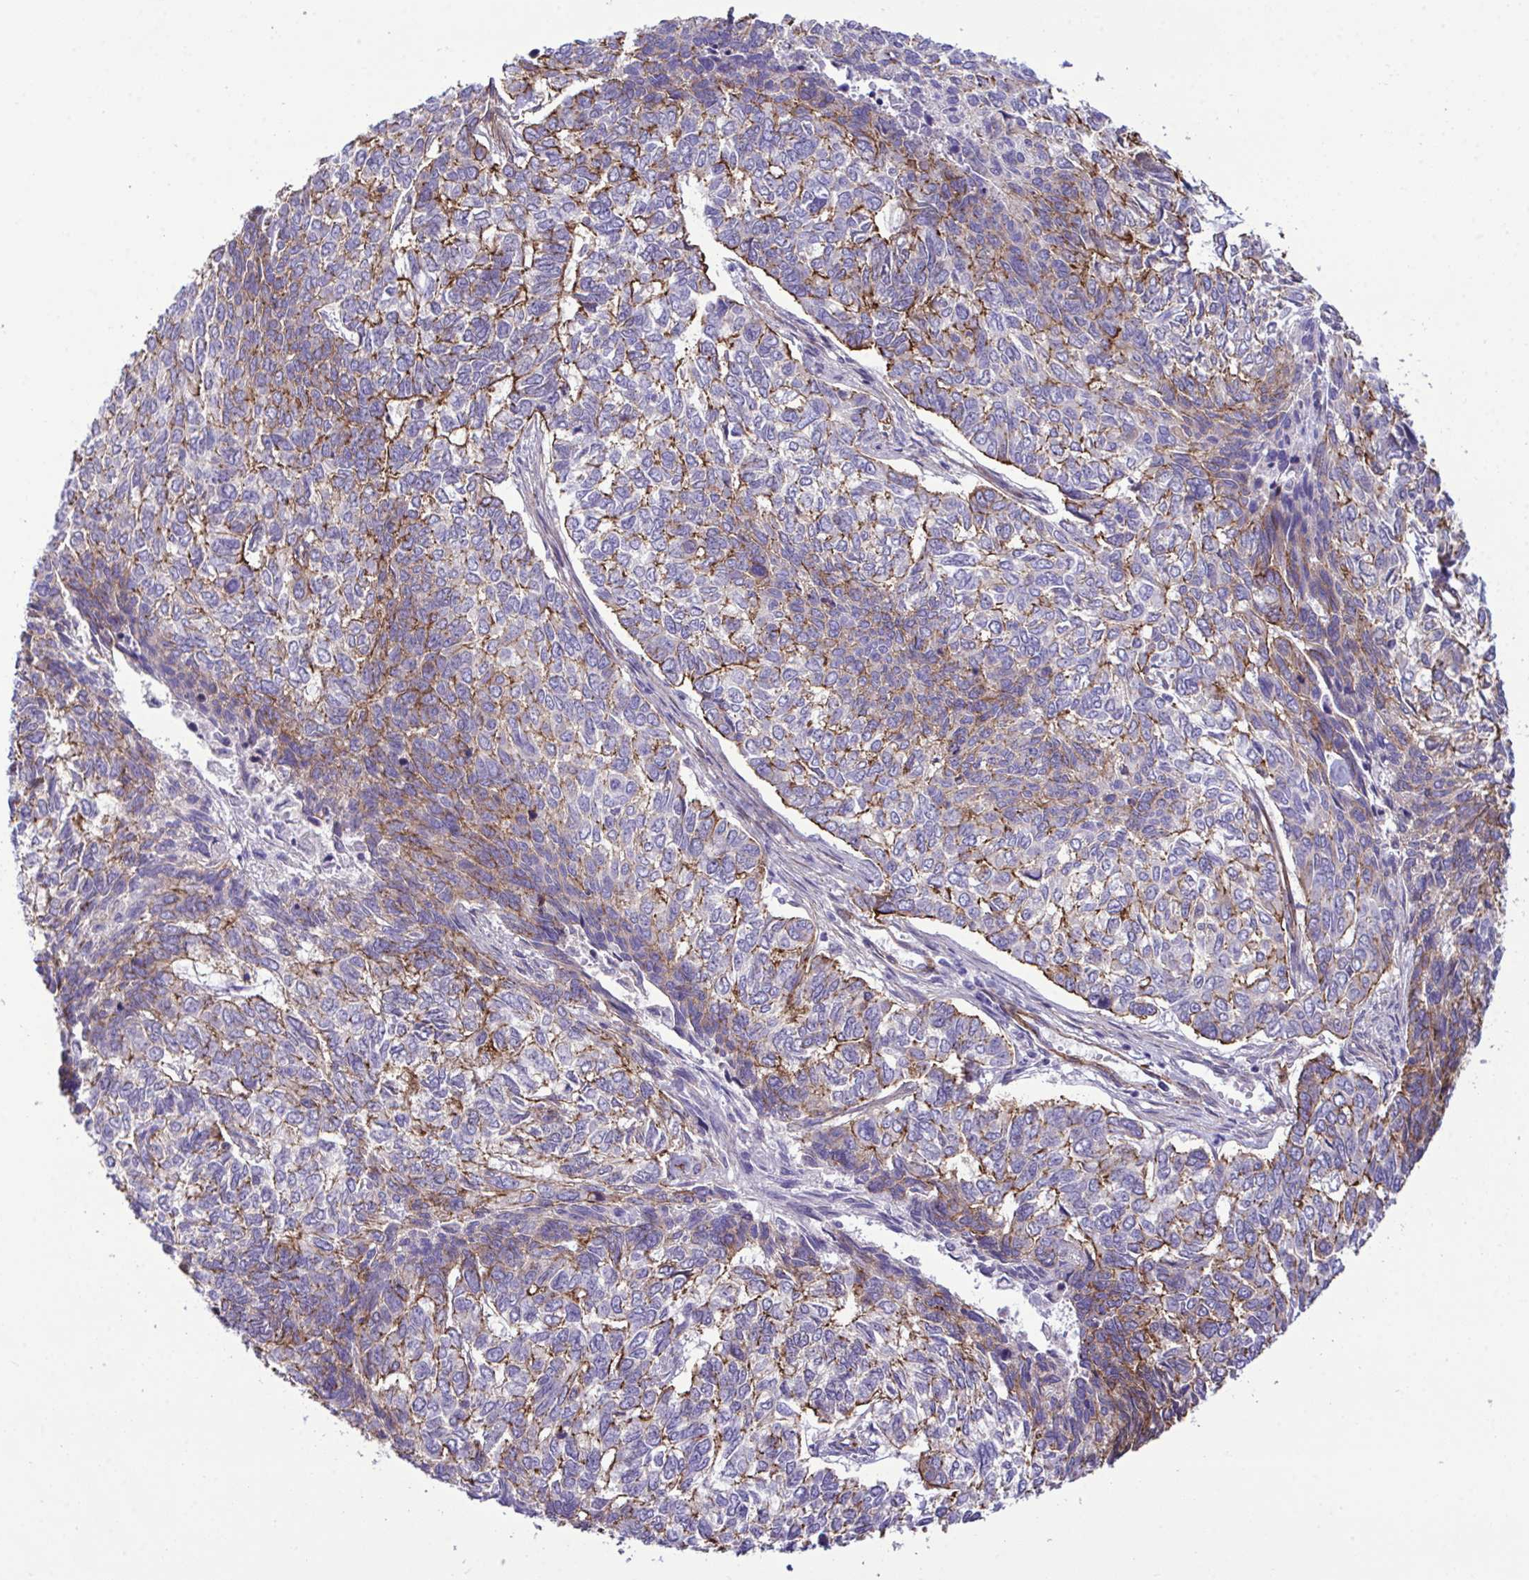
{"staining": {"intensity": "strong", "quantity": "25%-75%", "location": "cytoplasmic/membranous"}, "tissue": "skin cancer", "cell_type": "Tumor cells", "image_type": "cancer", "snomed": [{"axis": "morphology", "description": "Basal cell carcinoma"}, {"axis": "topography", "description": "Skin"}], "caption": "Skin cancer stained with a brown dye shows strong cytoplasmic/membranous positive positivity in about 25%-75% of tumor cells.", "gene": "SYNPO2L", "patient": {"sex": "female", "age": 65}}